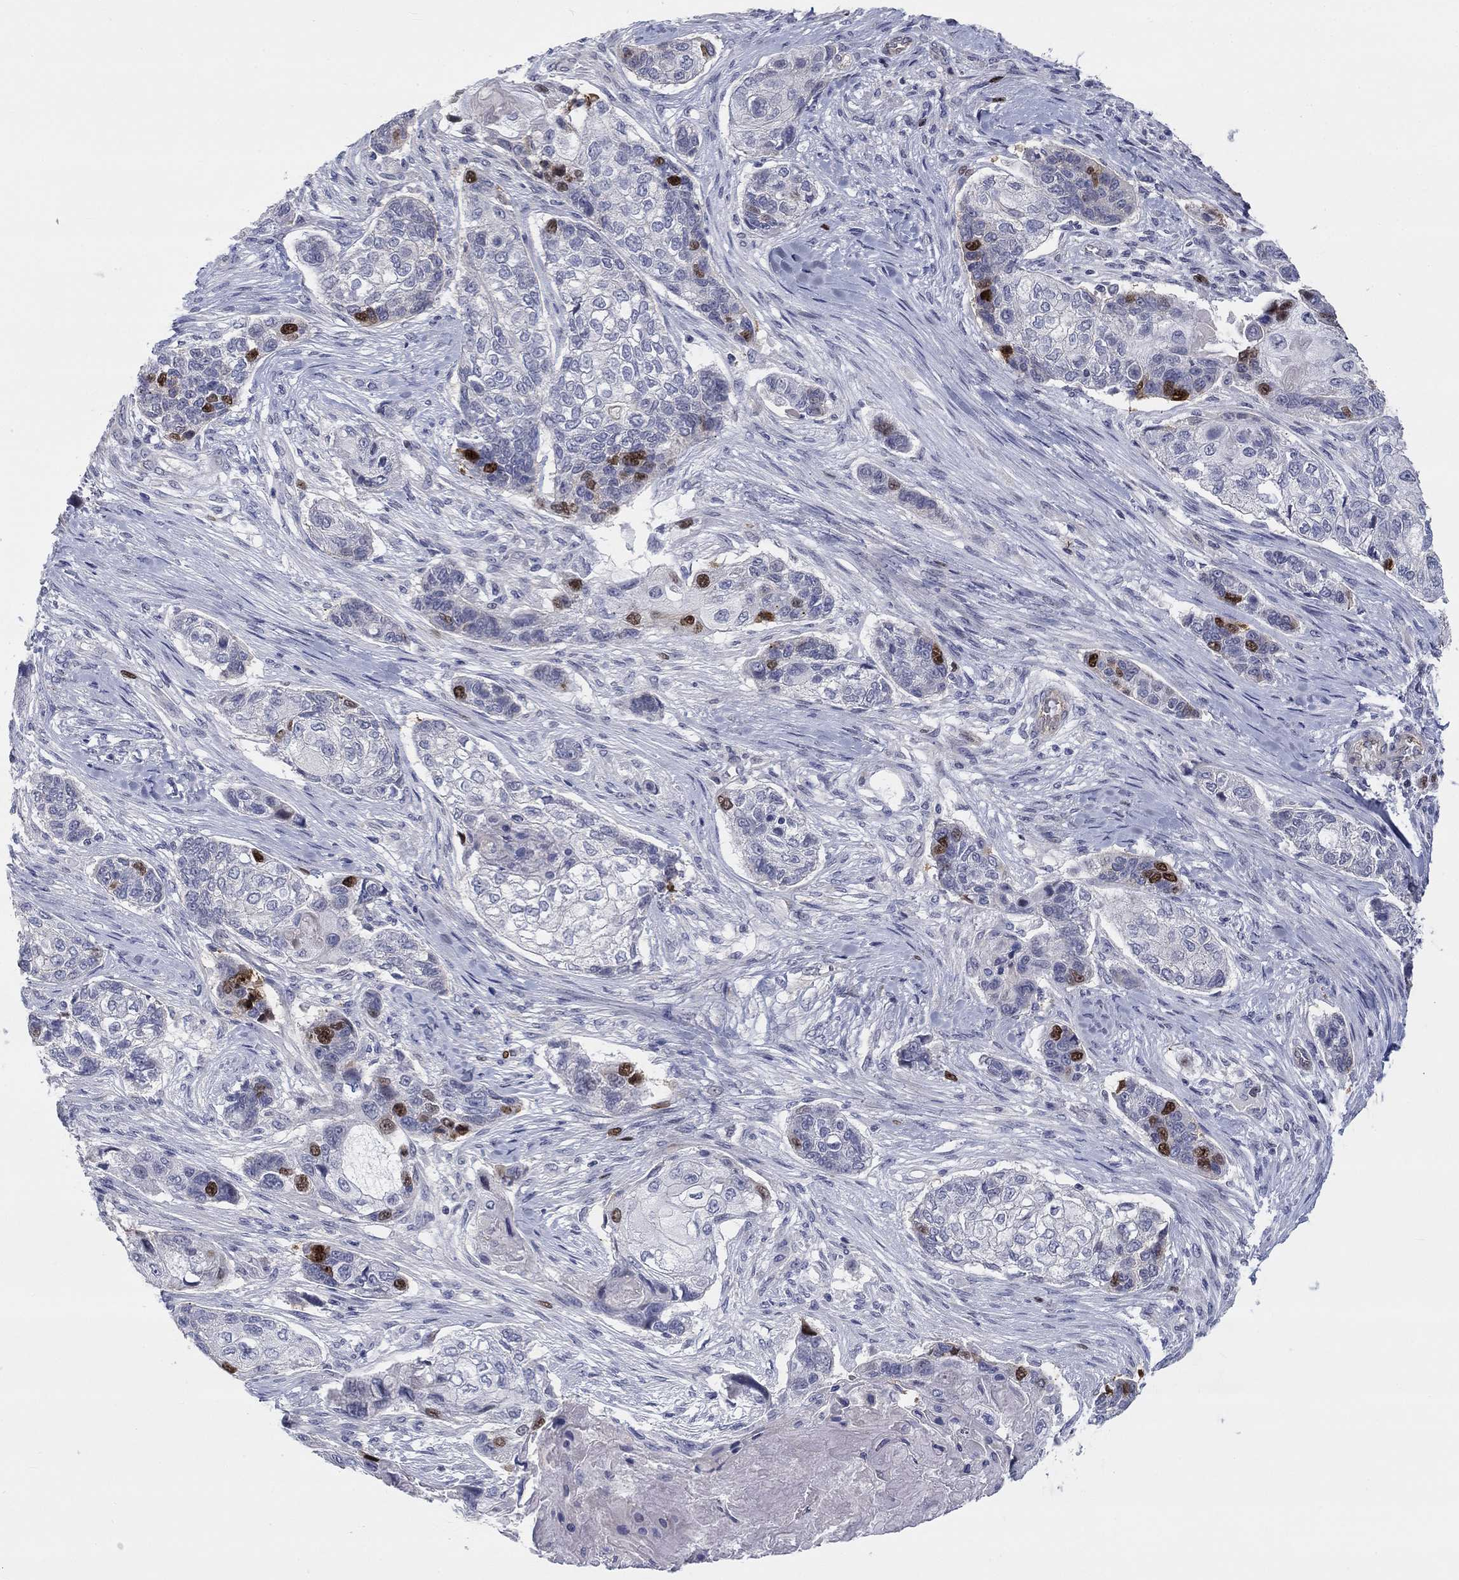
{"staining": {"intensity": "strong", "quantity": "<25%", "location": "nuclear"}, "tissue": "lung cancer", "cell_type": "Tumor cells", "image_type": "cancer", "snomed": [{"axis": "morphology", "description": "Normal tissue, NOS"}, {"axis": "morphology", "description": "Squamous cell carcinoma, NOS"}, {"axis": "topography", "description": "Bronchus"}, {"axis": "topography", "description": "Lung"}], "caption": "Approximately <25% of tumor cells in lung cancer show strong nuclear protein positivity as visualized by brown immunohistochemical staining.", "gene": "PRC1", "patient": {"sex": "male", "age": 69}}